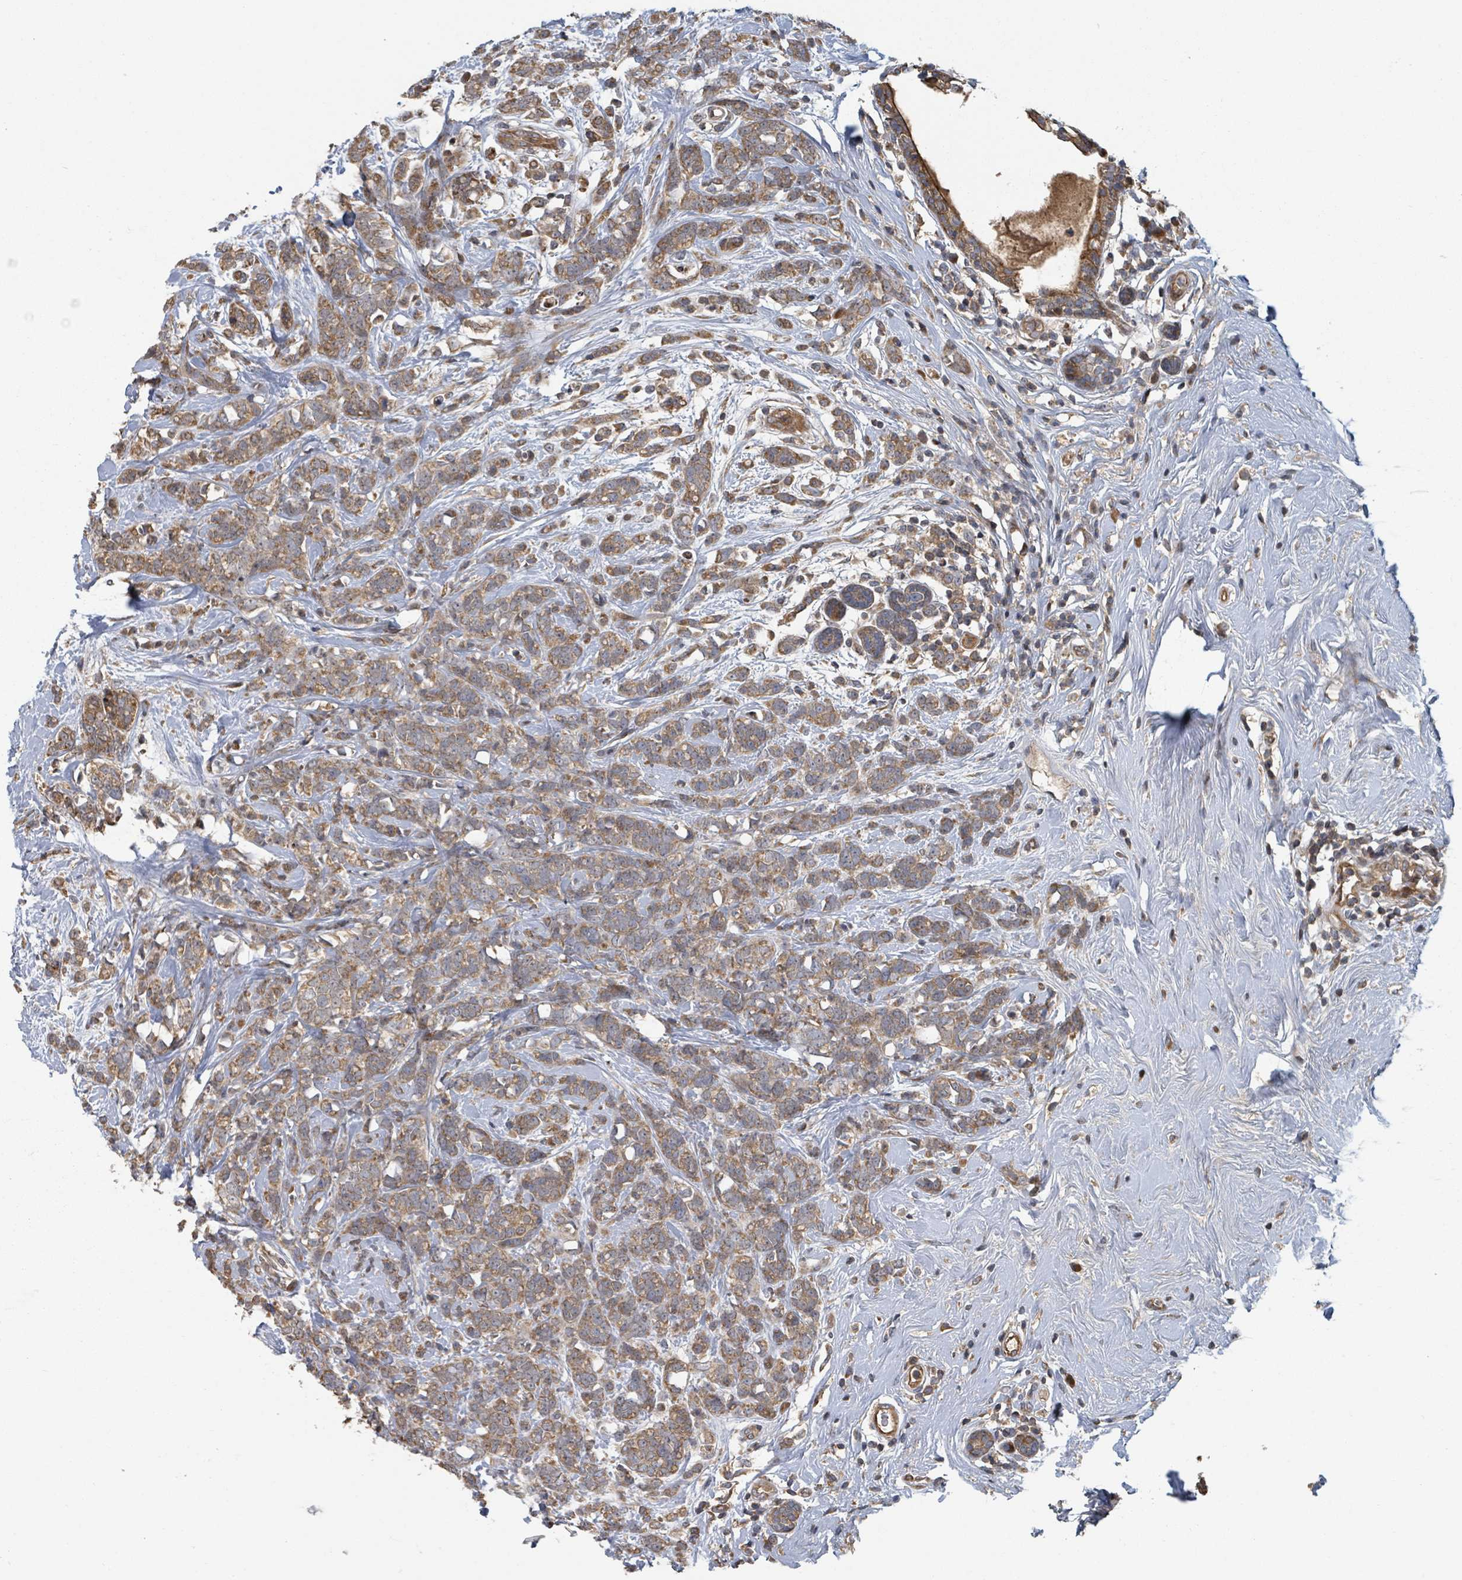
{"staining": {"intensity": "moderate", "quantity": ">75%", "location": "cytoplasmic/membranous"}, "tissue": "breast cancer", "cell_type": "Tumor cells", "image_type": "cancer", "snomed": [{"axis": "morphology", "description": "Lobular carcinoma"}, {"axis": "topography", "description": "Breast"}], "caption": "An image of human lobular carcinoma (breast) stained for a protein exhibits moderate cytoplasmic/membranous brown staining in tumor cells.", "gene": "DPM1", "patient": {"sex": "female", "age": 58}}